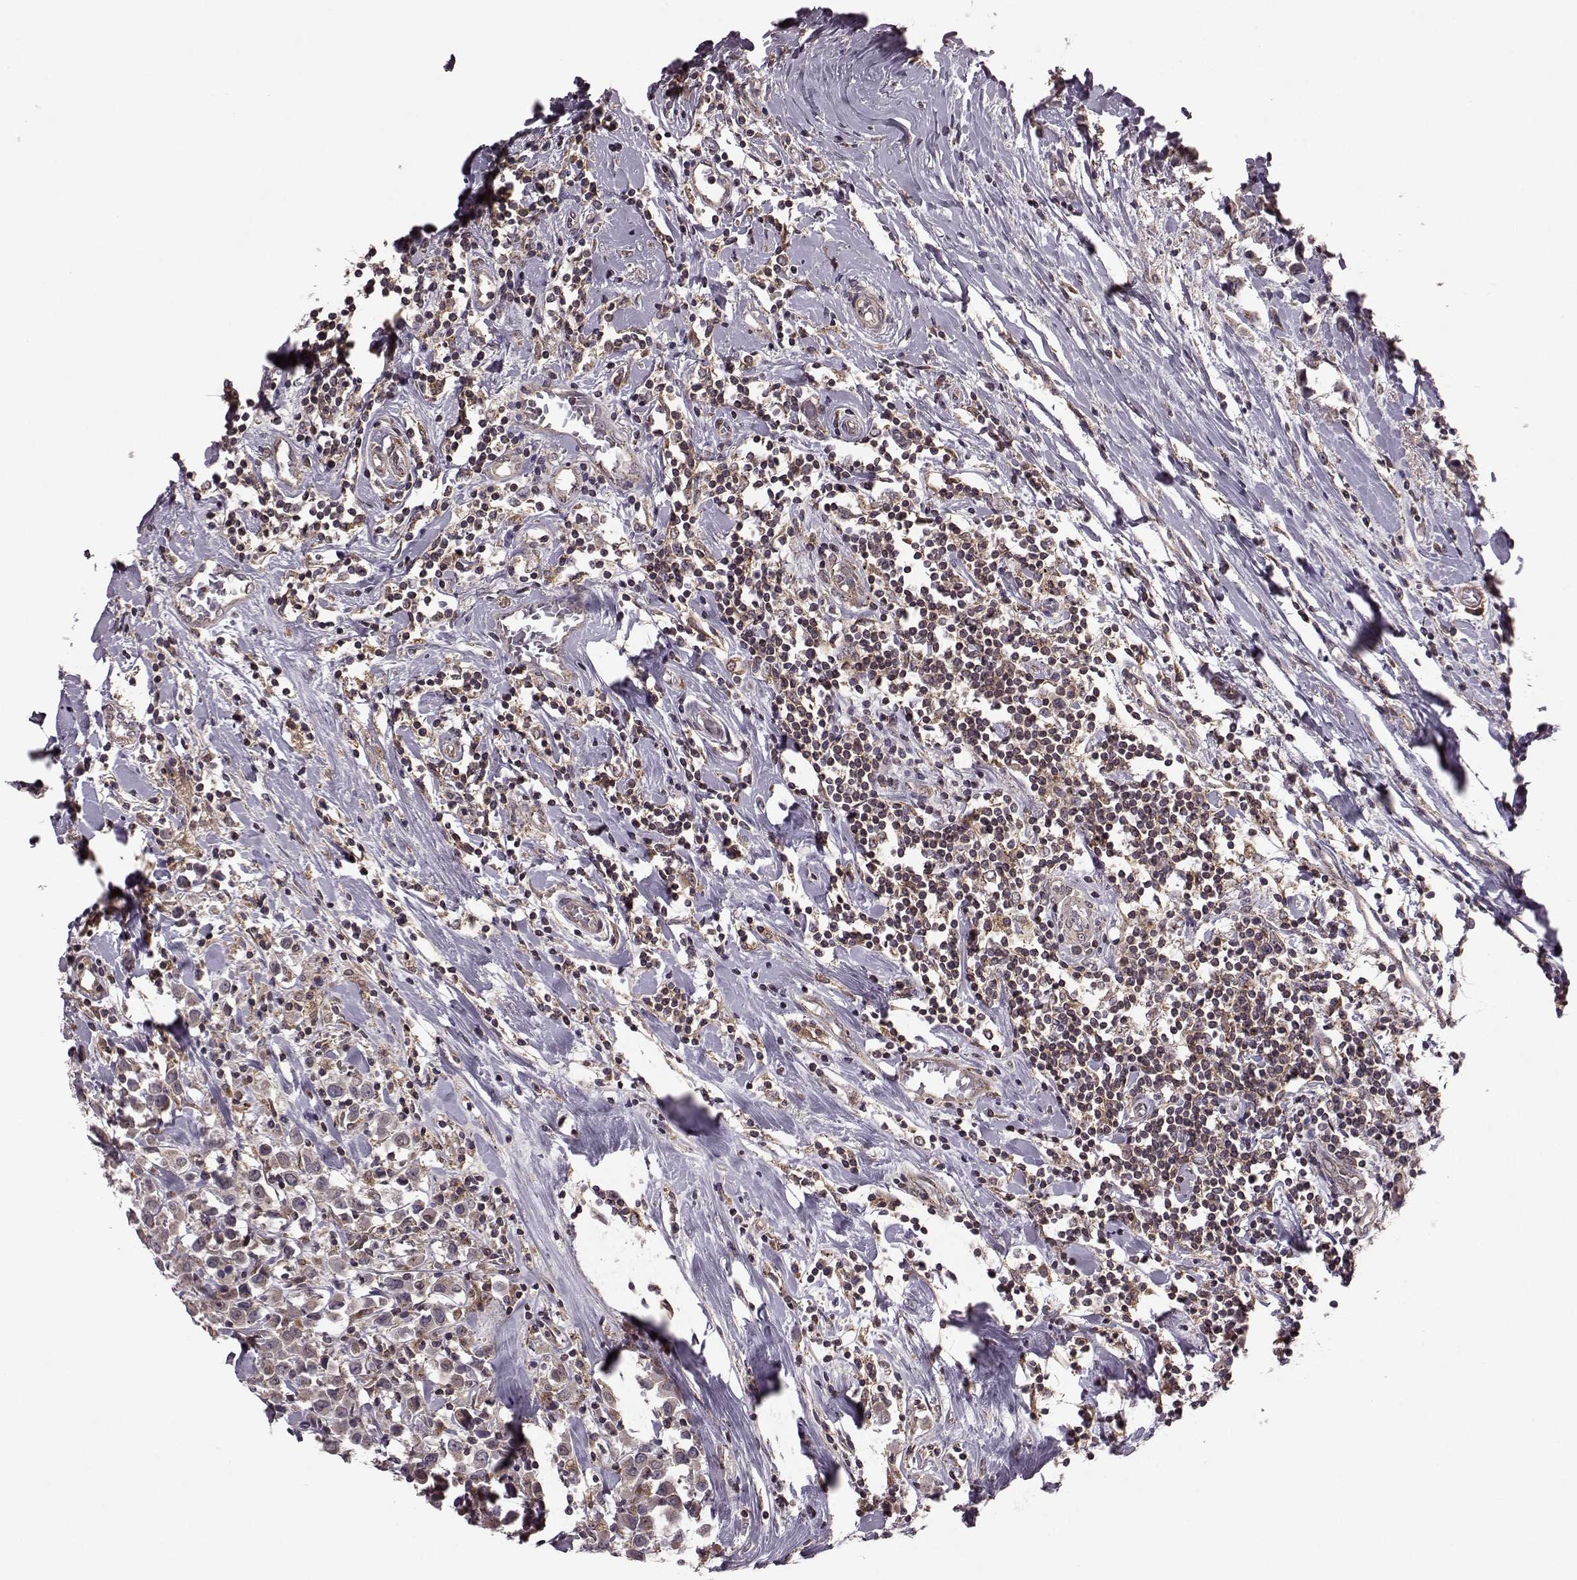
{"staining": {"intensity": "weak", "quantity": ">75%", "location": "cytoplasmic/membranous"}, "tissue": "breast cancer", "cell_type": "Tumor cells", "image_type": "cancer", "snomed": [{"axis": "morphology", "description": "Duct carcinoma"}, {"axis": "topography", "description": "Breast"}], "caption": "Breast infiltrating ductal carcinoma was stained to show a protein in brown. There is low levels of weak cytoplasmic/membranous staining in about >75% of tumor cells.", "gene": "FNIP2", "patient": {"sex": "female", "age": 61}}